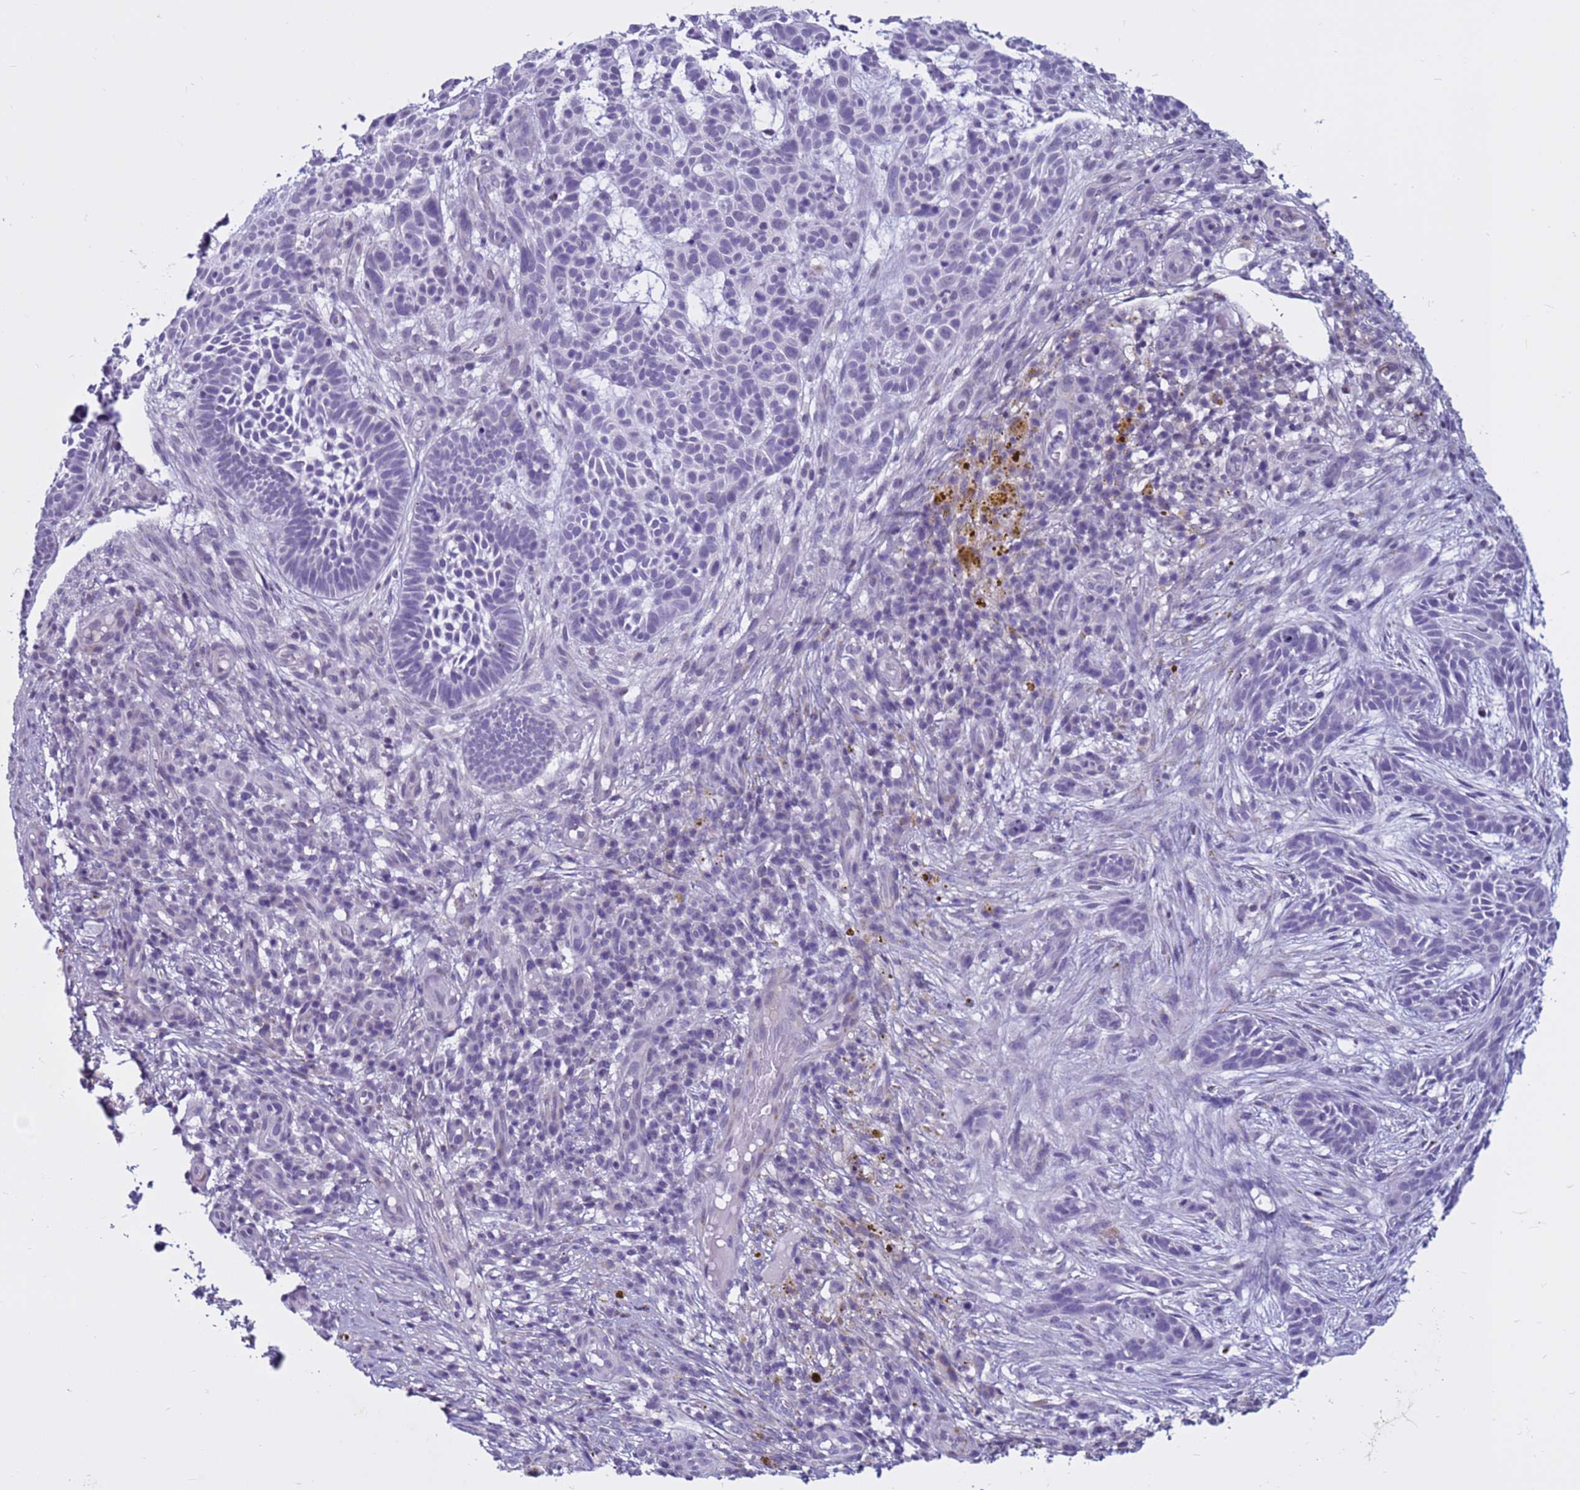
{"staining": {"intensity": "negative", "quantity": "none", "location": "none"}, "tissue": "skin cancer", "cell_type": "Tumor cells", "image_type": "cancer", "snomed": [{"axis": "morphology", "description": "Basal cell carcinoma"}, {"axis": "topography", "description": "Skin"}], "caption": "This is an immunohistochemistry (IHC) micrograph of human skin cancer (basal cell carcinoma). There is no expression in tumor cells.", "gene": "CDK2AP2", "patient": {"sex": "male", "age": 89}}